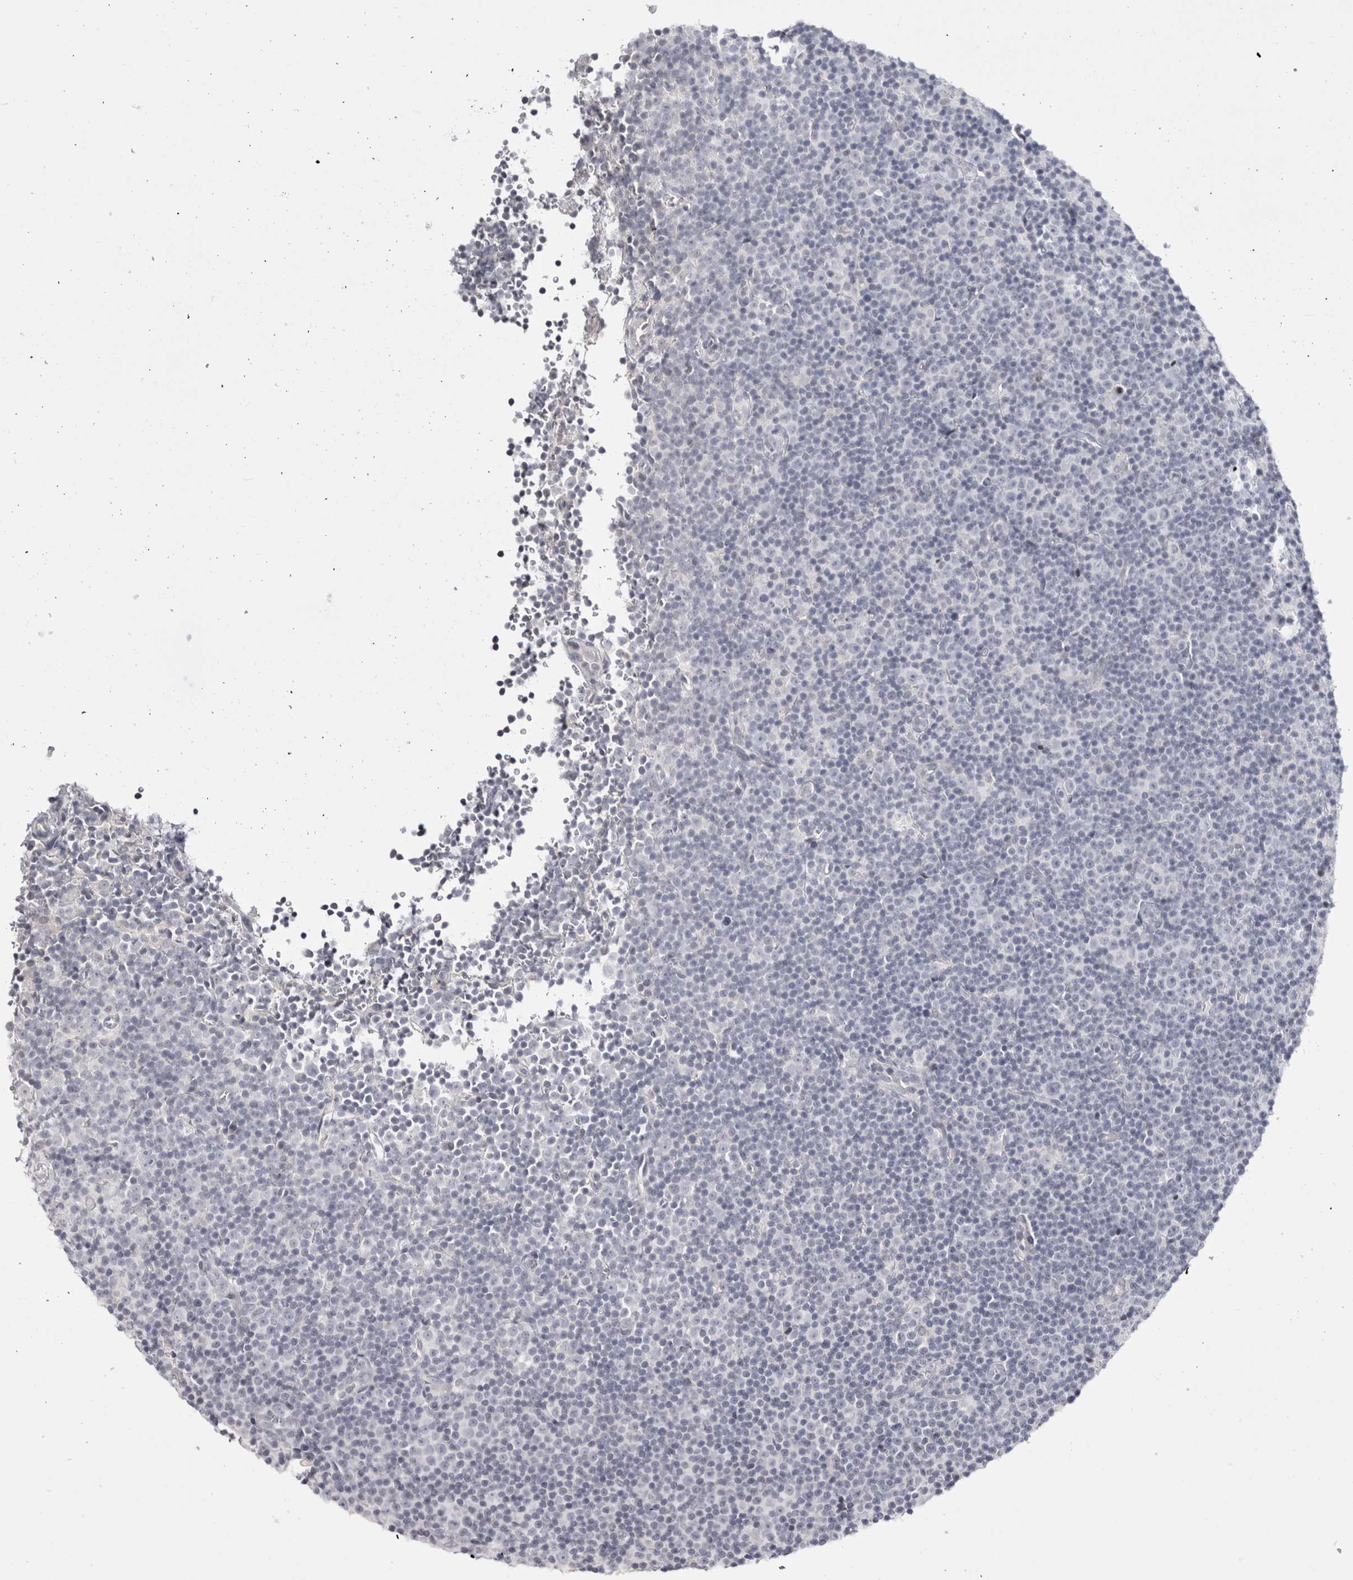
{"staining": {"intensity": "negative", "quantity": "none", "location": "none"}, "tissue": "lymphoma", "cell_type": "Tumor cells", "image_type": "cancer", "snomed": [{"axis": "morphology", "description": "Malignant lymphoma, non-Hodgkin's type, Low grade"}, {"axis": "topography", "description": "Lymph node"}], "caption": "Immunohistochemical staining of lymphoma reveals no significant expression in tumor cells. (DAB immunohistochemistry (IHC) visualized using brightfield microscopy, high magnification).", "gene": "FNDC8", "patient": {"sex": "female", "age": 67}}